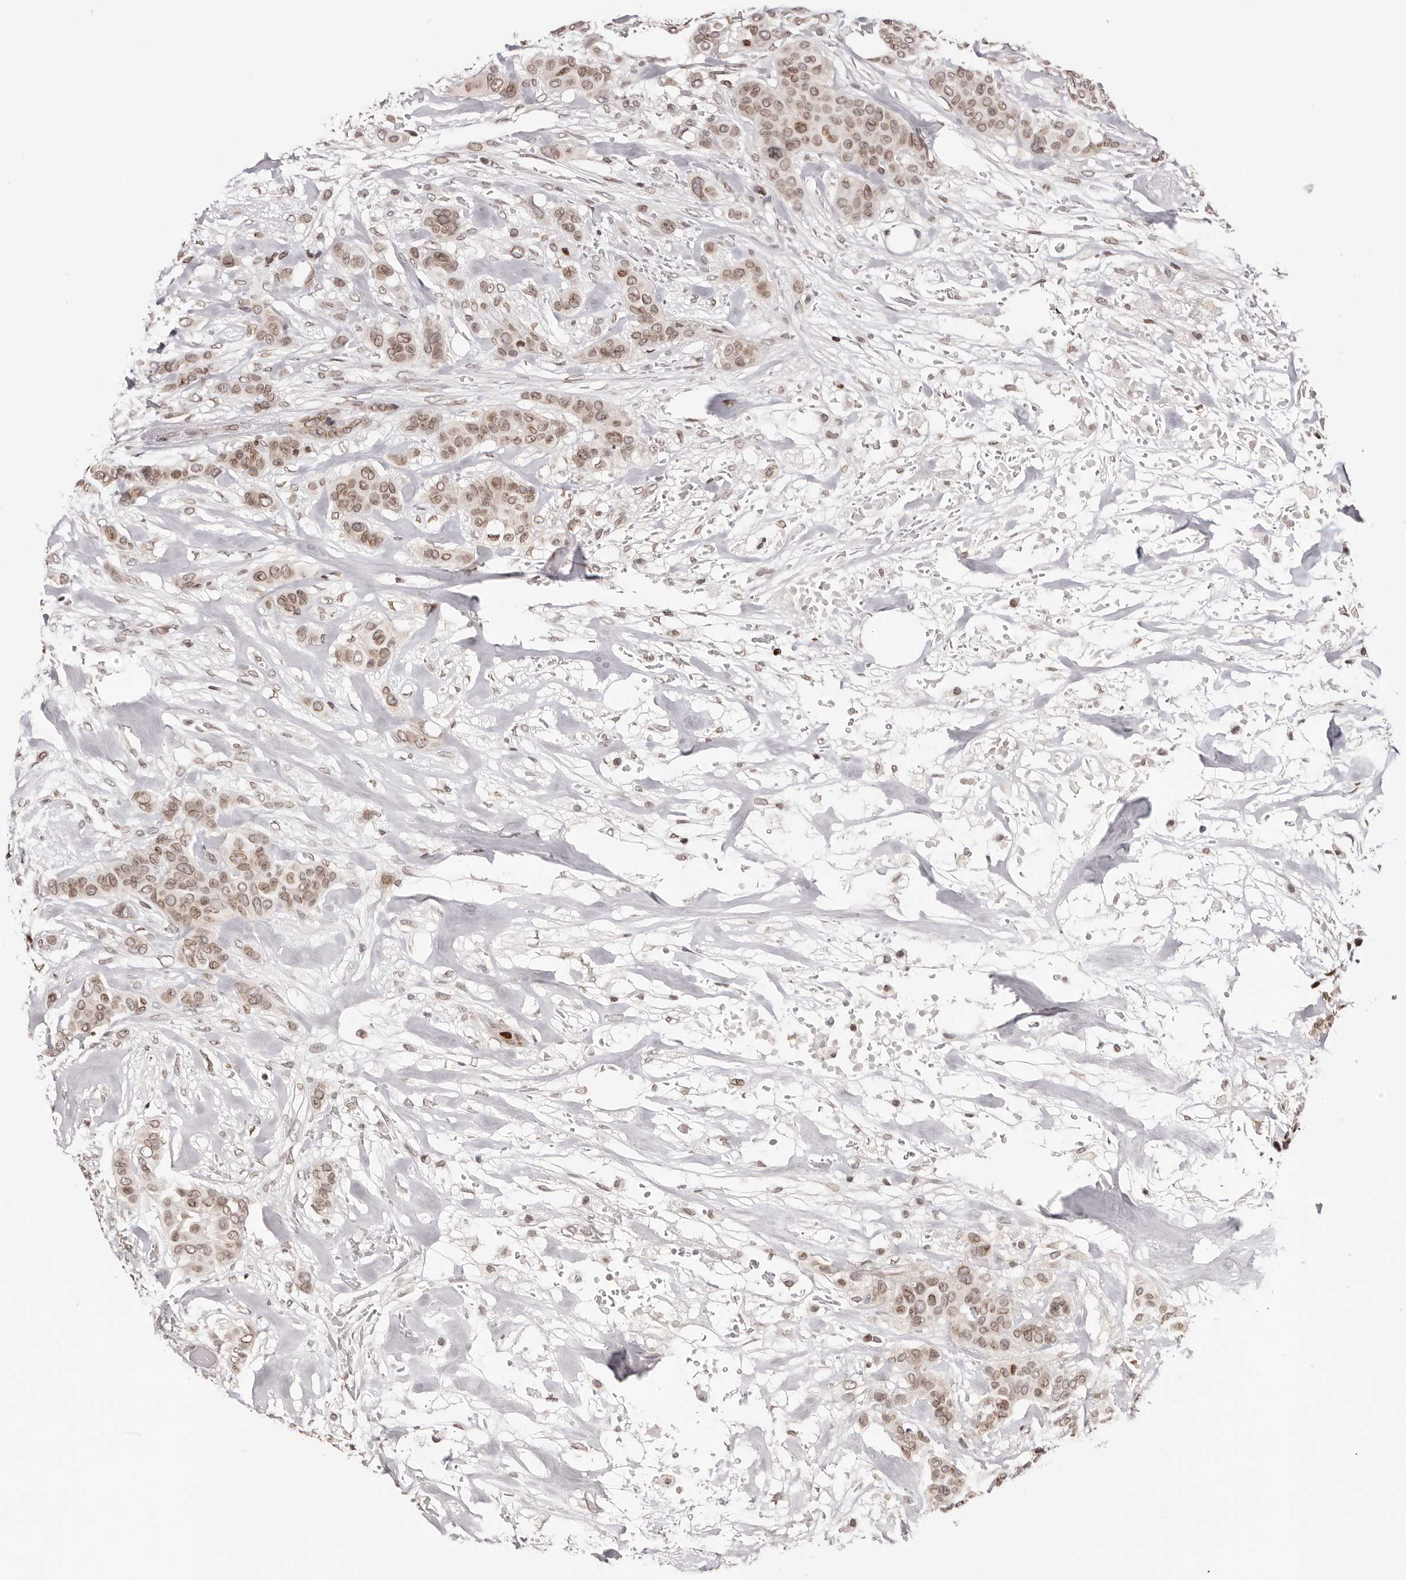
{"staining": {"intensity": "moderate", "quantity": ">75%", "location": "cytoplasmic/membranous,nuclear"}, "tissue": "breast cancer", "cell_type": "Tumor cells", "image_type": "cancer", "snomed": [{"axis": "morphology", "description": "Lobular carcinoma"}, {"axis": "topography", "description": "Breast"}], "caption": "Breast cancer was stained to show a protein in brown. There is medium levels of moderate cytoplasmic/membranous and nuclear staining in approximately >75% of tumor cells.", "gene": "NUP153", "patient": {"sex": "female", "age": 51}}